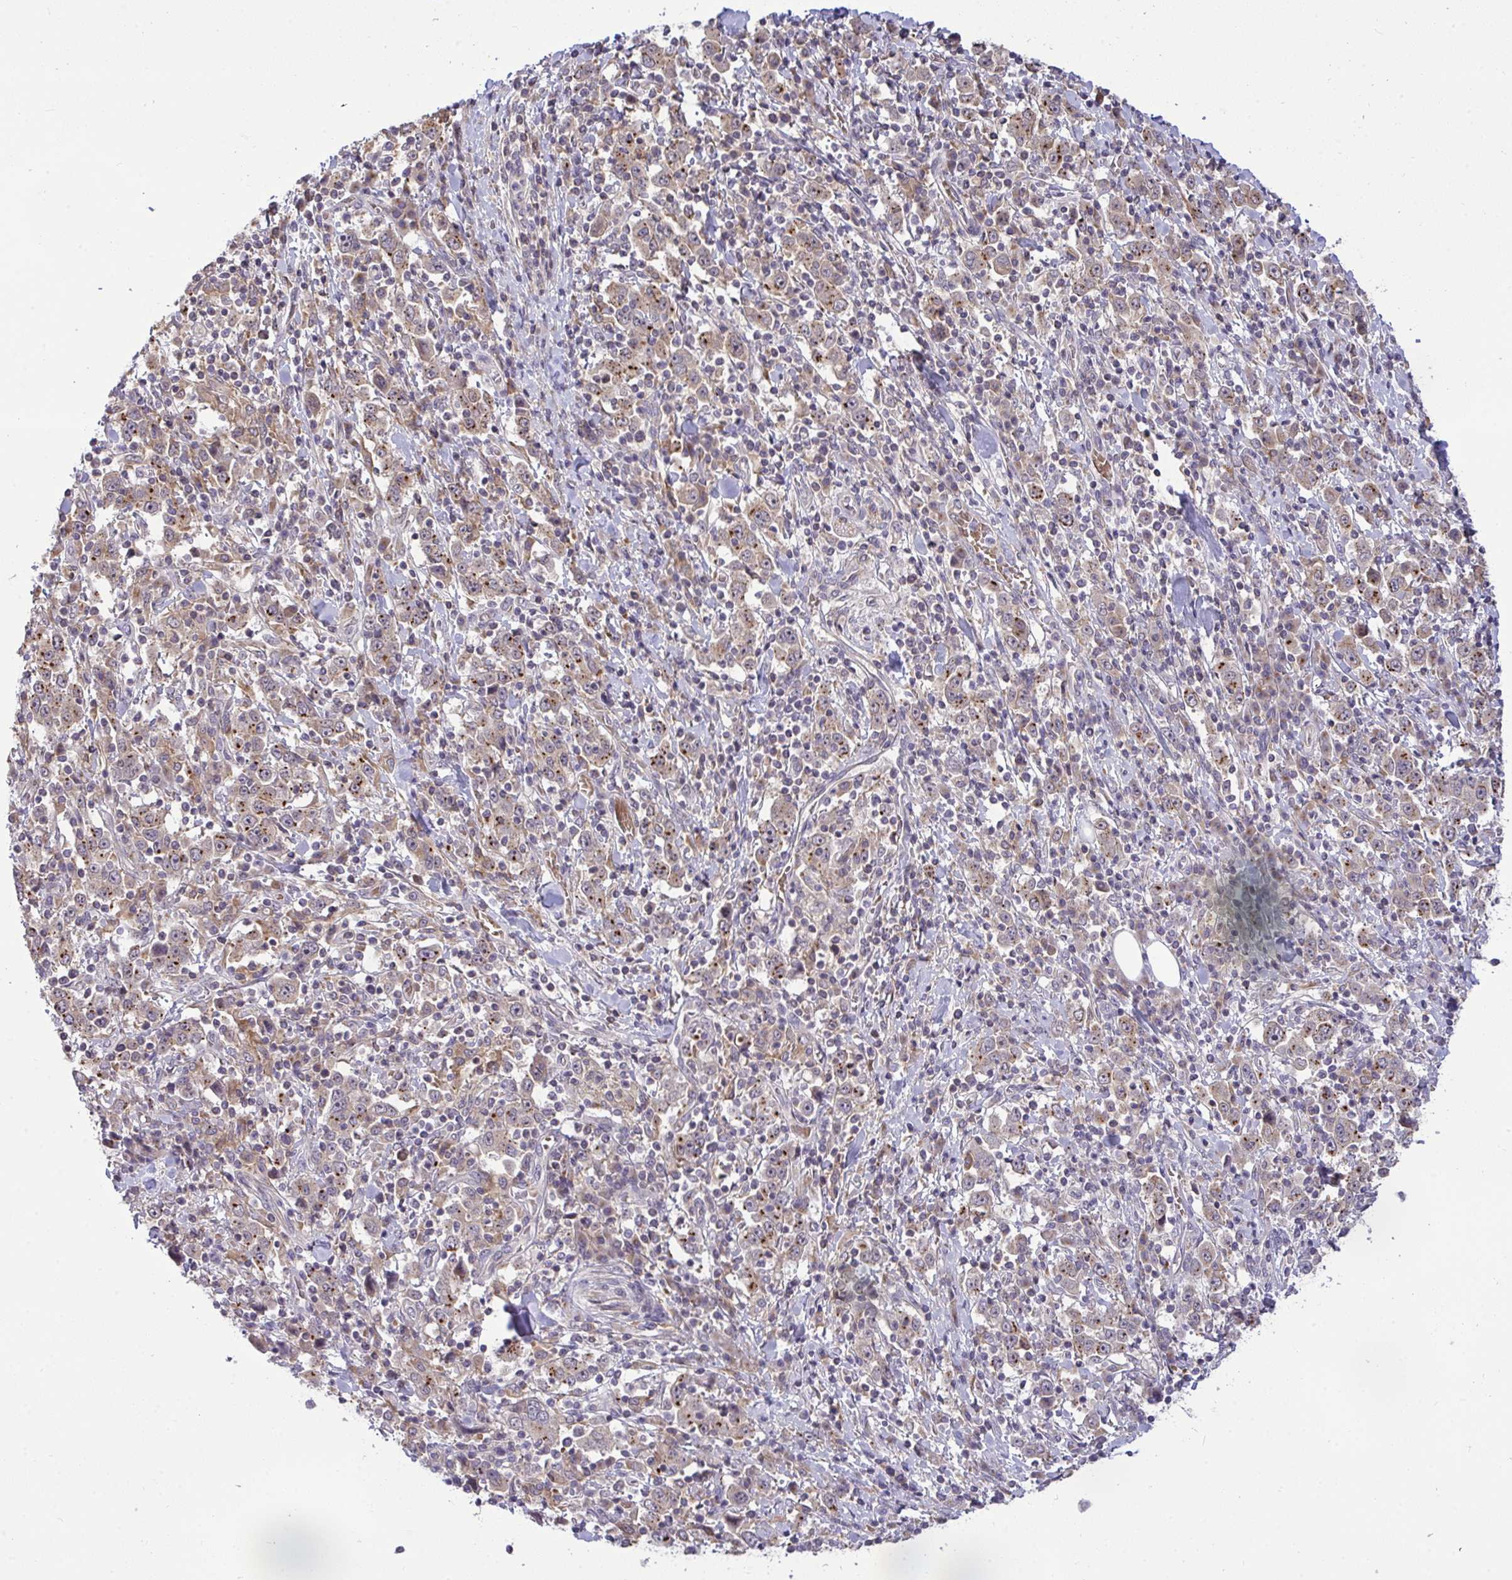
{"staining": {"intensity": "moderate", "quantity": ">75%", "location": "cytoplasmic/membranous"}, "tissue": "stomach cancer", "cell_type": "Tumor cells", "image_type": "cancer", "snomed": [{"axis": "morphology", "description": "Normal tissue, NOS"}, {"axis": "morphology", "description": "Adenocarcinoma, NOS"}, {"axis": "topography", "description": "Stomach, upper"}, {"axis": "topography", "description": "Stomach"}], "caption": "Immunohistochemistry (IHC) staining of stomach adenocarcinoma, which displays medium levels of moderate cytoplasmic/membranous expression in approximately >75% of tumor cells indicating moderate cytoplasmic/membranous protein staining. The staining was performed using DAB (brown) for protein detection and nuclei were counterstained in hematoxylin (blue).", "gene": "SLC9A6", "patient": {"sex": "male", "age": 59}}